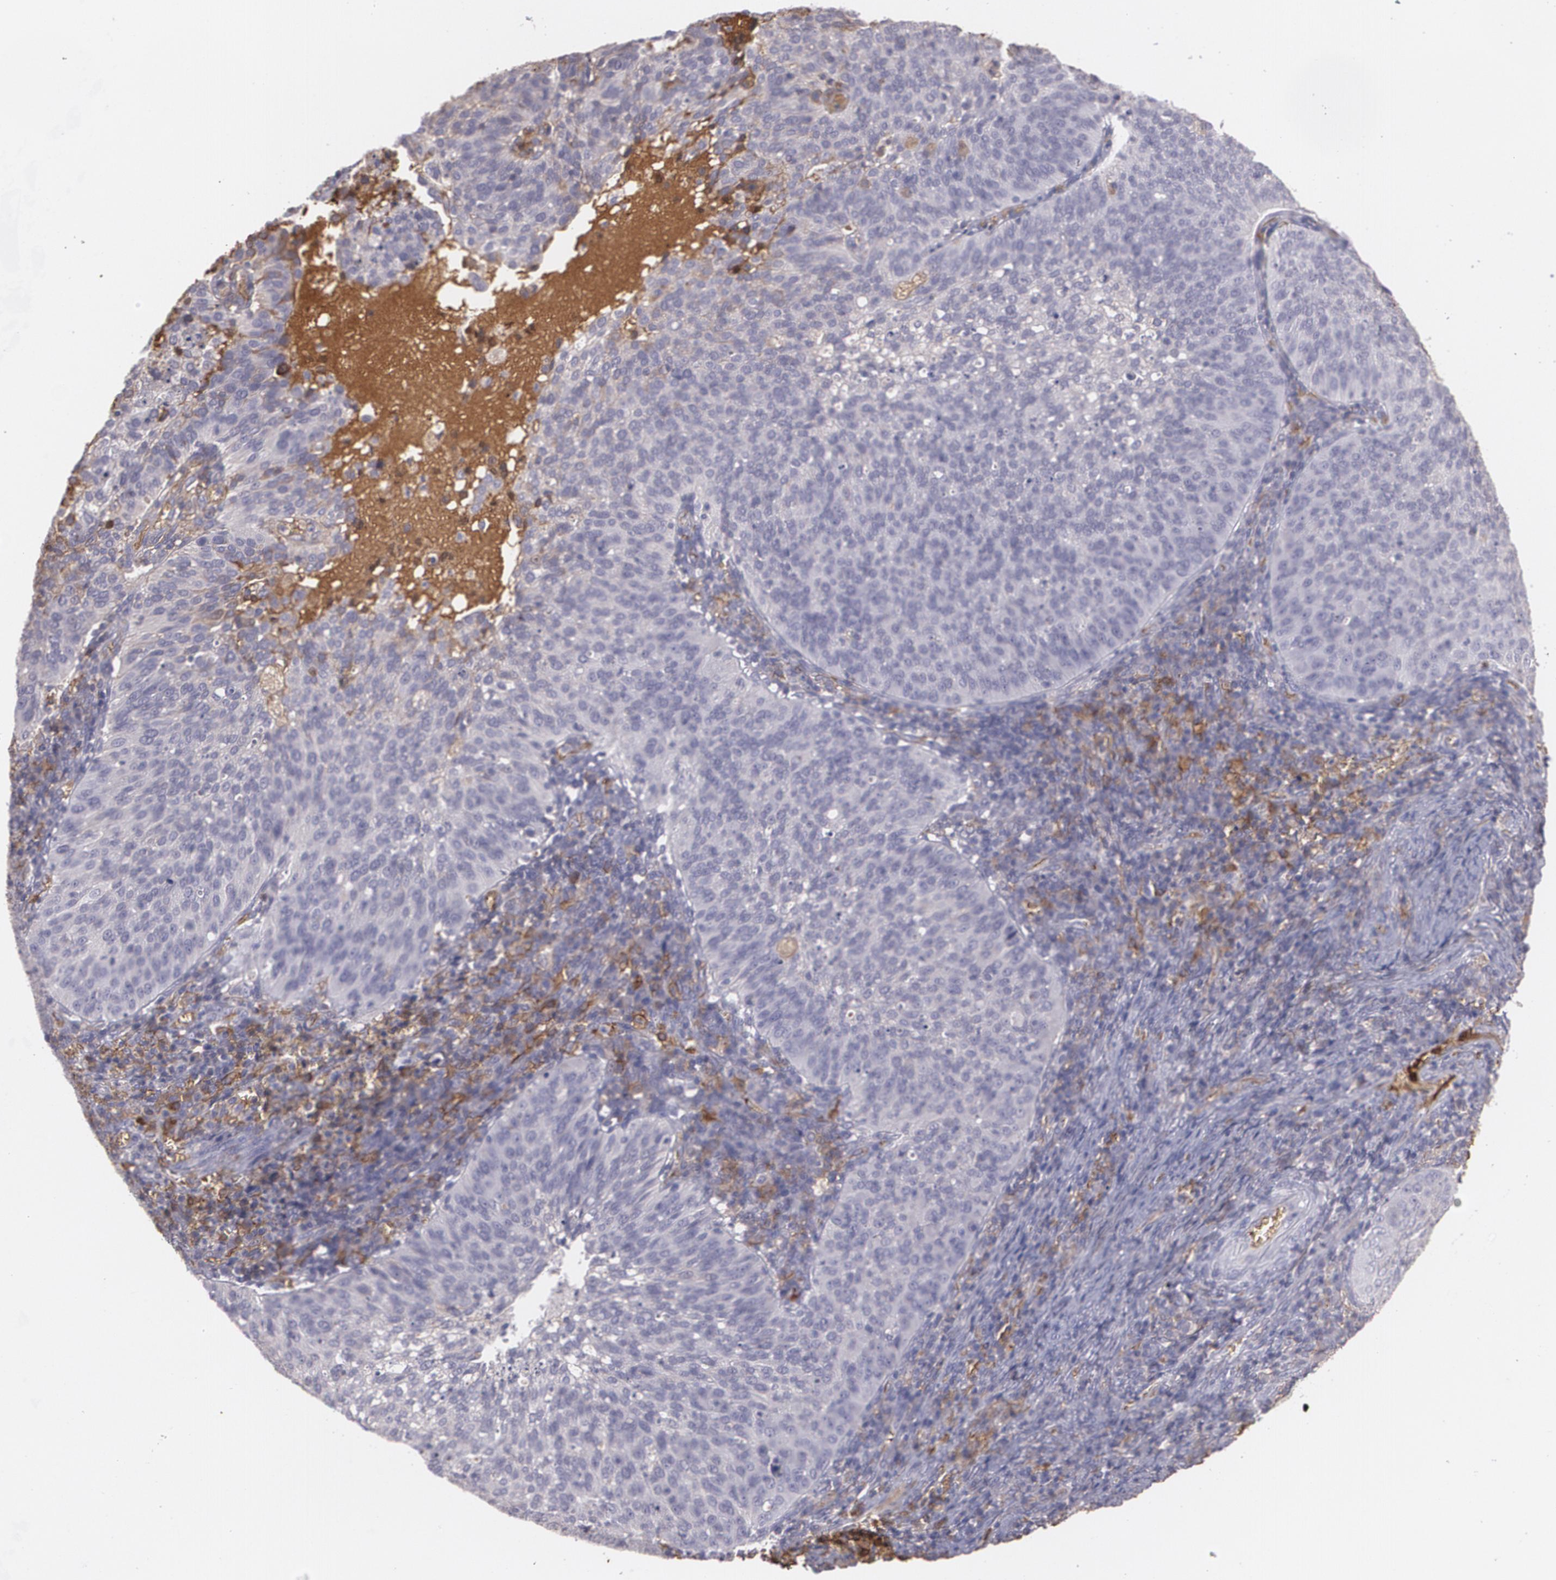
{"staining": {"intensity": "negative", "quantity": "none", "location": "none"}, "tissue": "cervical cancer", "cell_type": "Tumor cells", "image_type": "cancer", "snomed": [{"axis": "morphology", "description": "Squamous cell carcinoma, NOS"}, {"axis": "topography", "description": "Cervix"}], "caption": "DAB (3,3'-diaminobenzidine) immunohistochemical staining of human cervical cancer (squamous cell carcinoma) reveals no significant expression in tumor cells.", "gene": "ACE", "patient": {"sex": "female", "age": 39}}